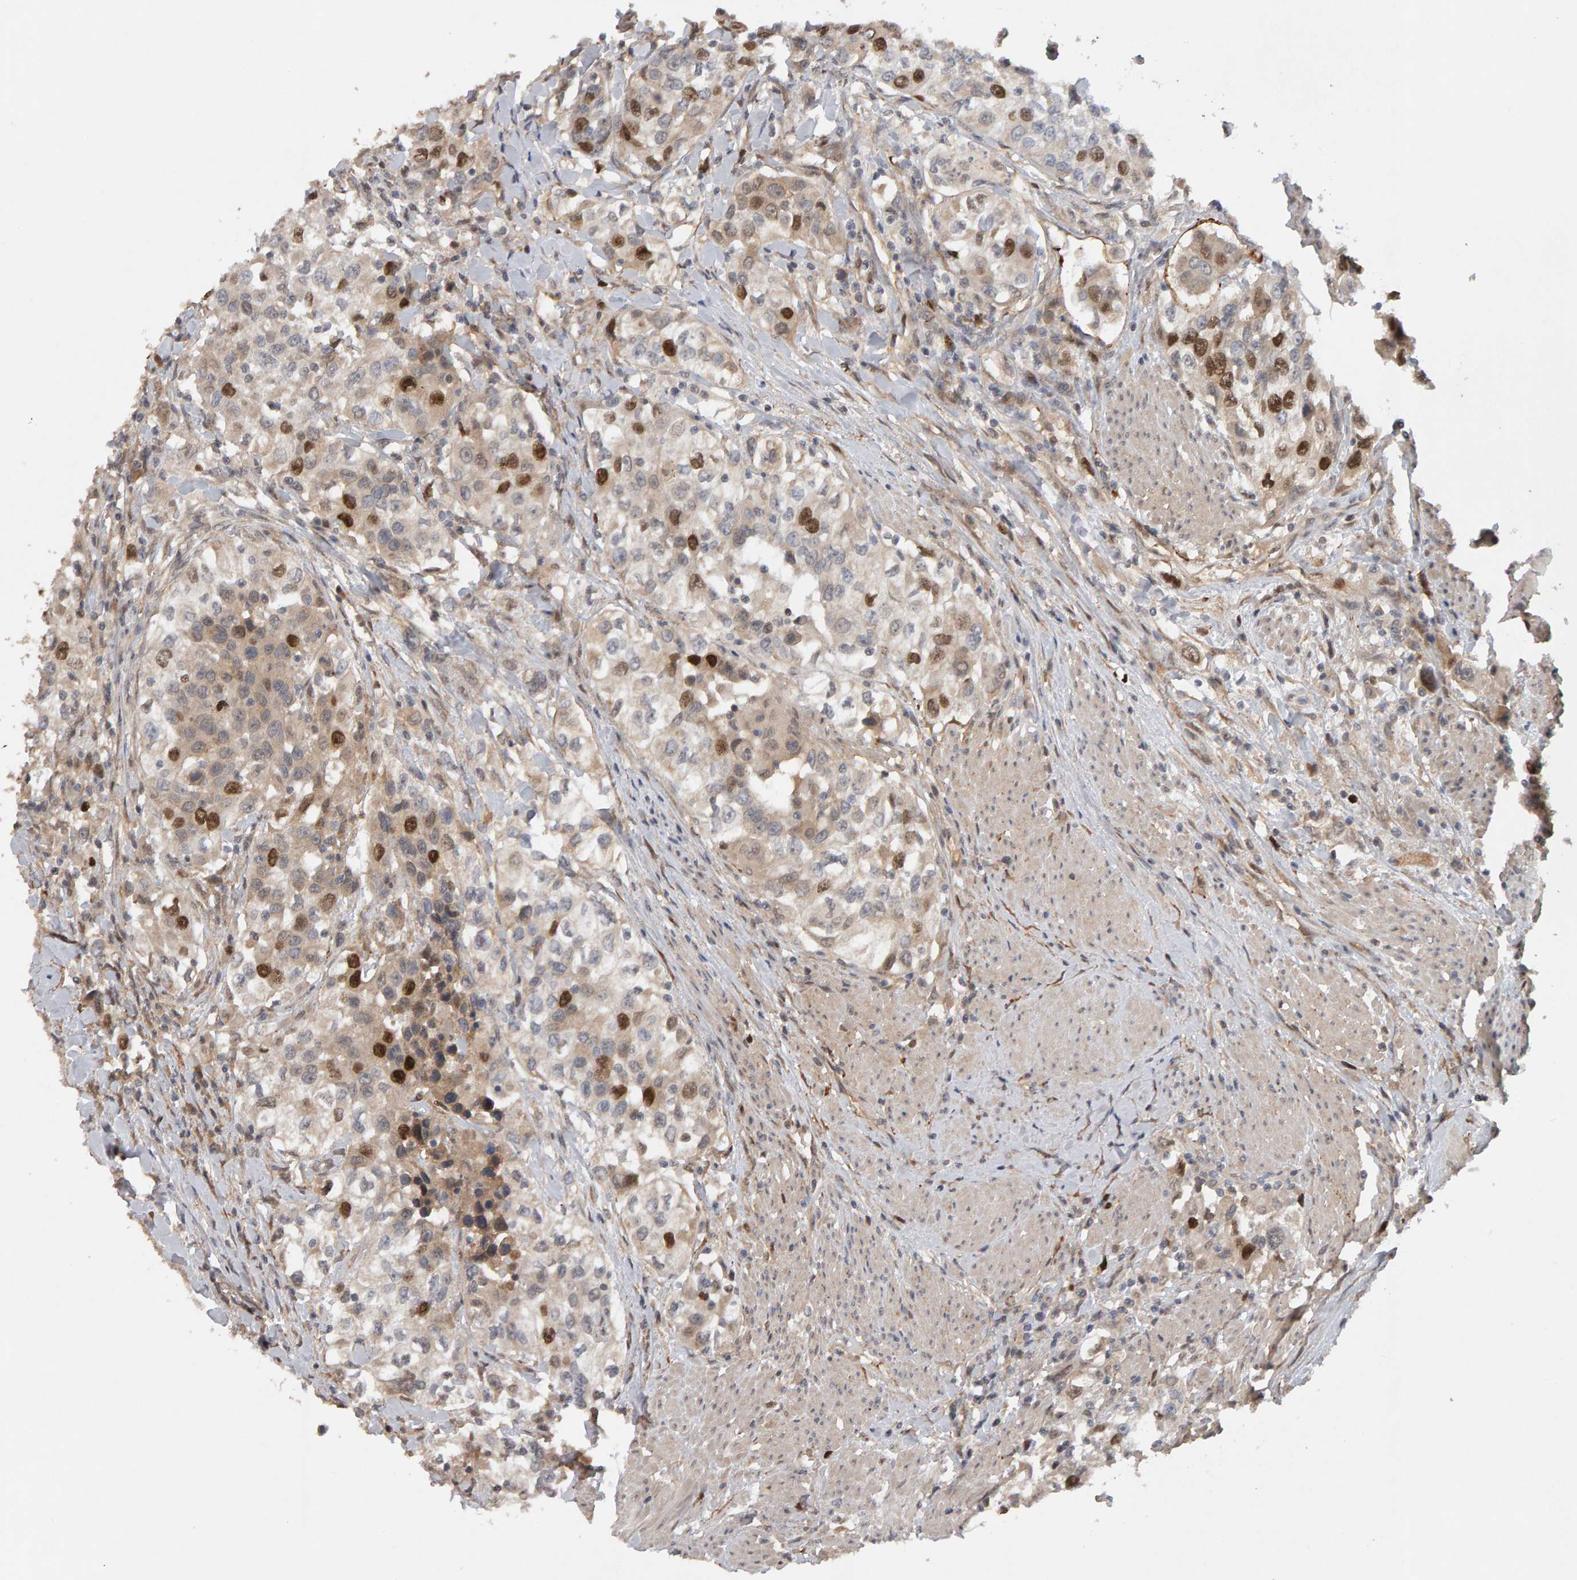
{"staining": {"intensity": "strong", "quantity": "25%-75%", "location": "nuclear"}, "tissue": "urothelial cancer", "cell_type": "Tumor cells", "image_type": "cancer", "snomed": [{"axis": "morphology", "description": "Urothelial carcinoma, High grade"}, {"axis": "topography", "description": "Urinary bladder"}], "caption": "Urothelial cancer was stained to show a protein in brown. There is high levels of strong nuclear staining in approximately 25%-75% of tumor cells. The protein of interest is stained brown, and the nuclei are stained in blue (DAB (3,3'-diaminobenzidine) IHC with brightfield microscopy, high magnification).", "gene": "CDCA5", "patient": {"sex": "female", "age": 80}}